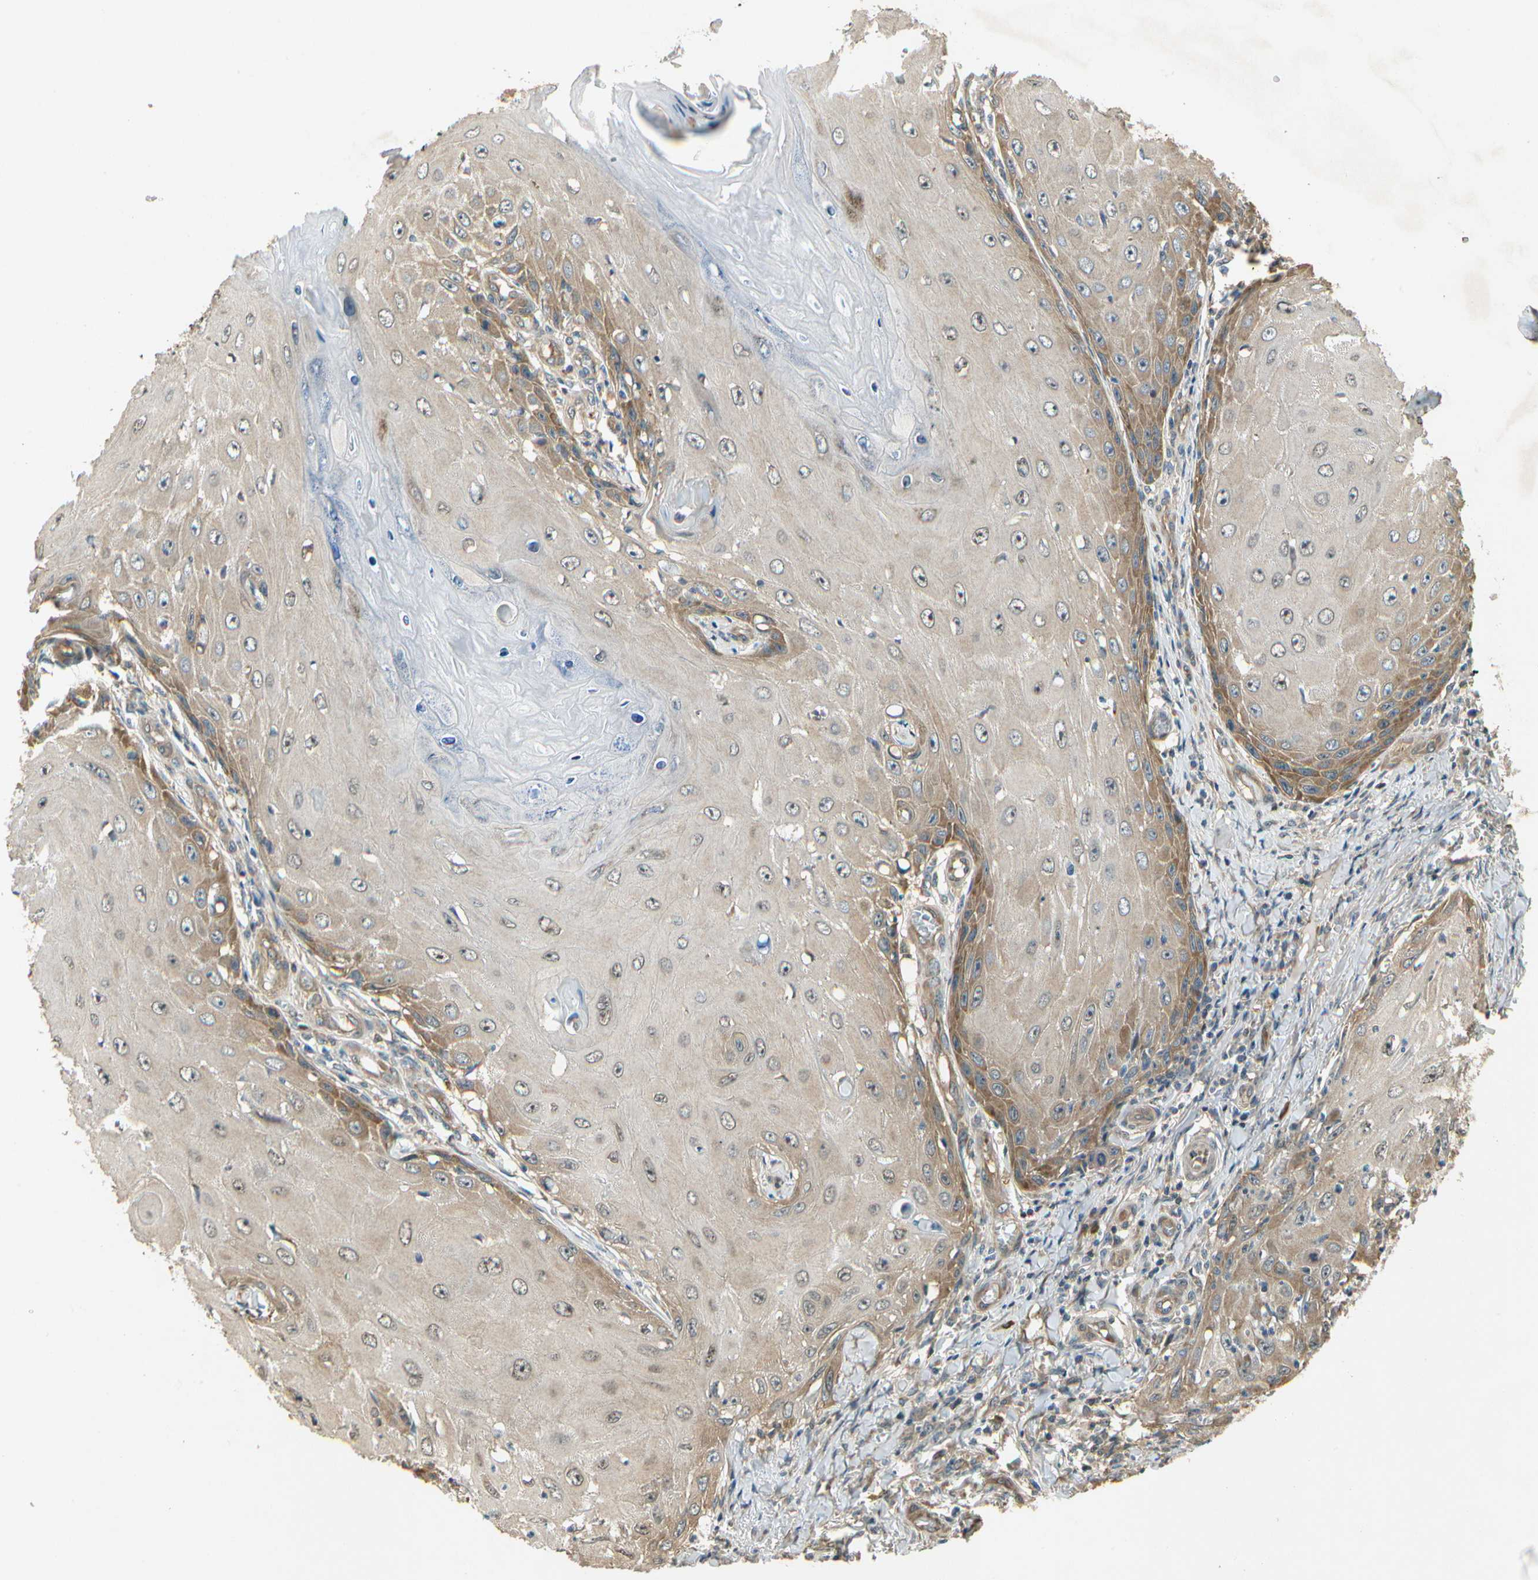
{"staining": {"intensity": "moderate", "quantity": "25%-75%", "location": "cytoplasmic/membranous"}, "tissue": "skin cancer", "cell_type": "Tumor cells", "image_type": "cancer", "snomed": [{"axis": "morphology", "description": "Squamous cell carcinoma, NOS"}, {"axis": "topography", "description": "Skin"}], "caption": "A brown stain shows moderate cytoplasmic/membranous staining of a protein in human skin cancer tumor cells.", "gene": "EIF1AX", "patient": {"sex": "female", "age": 73}}